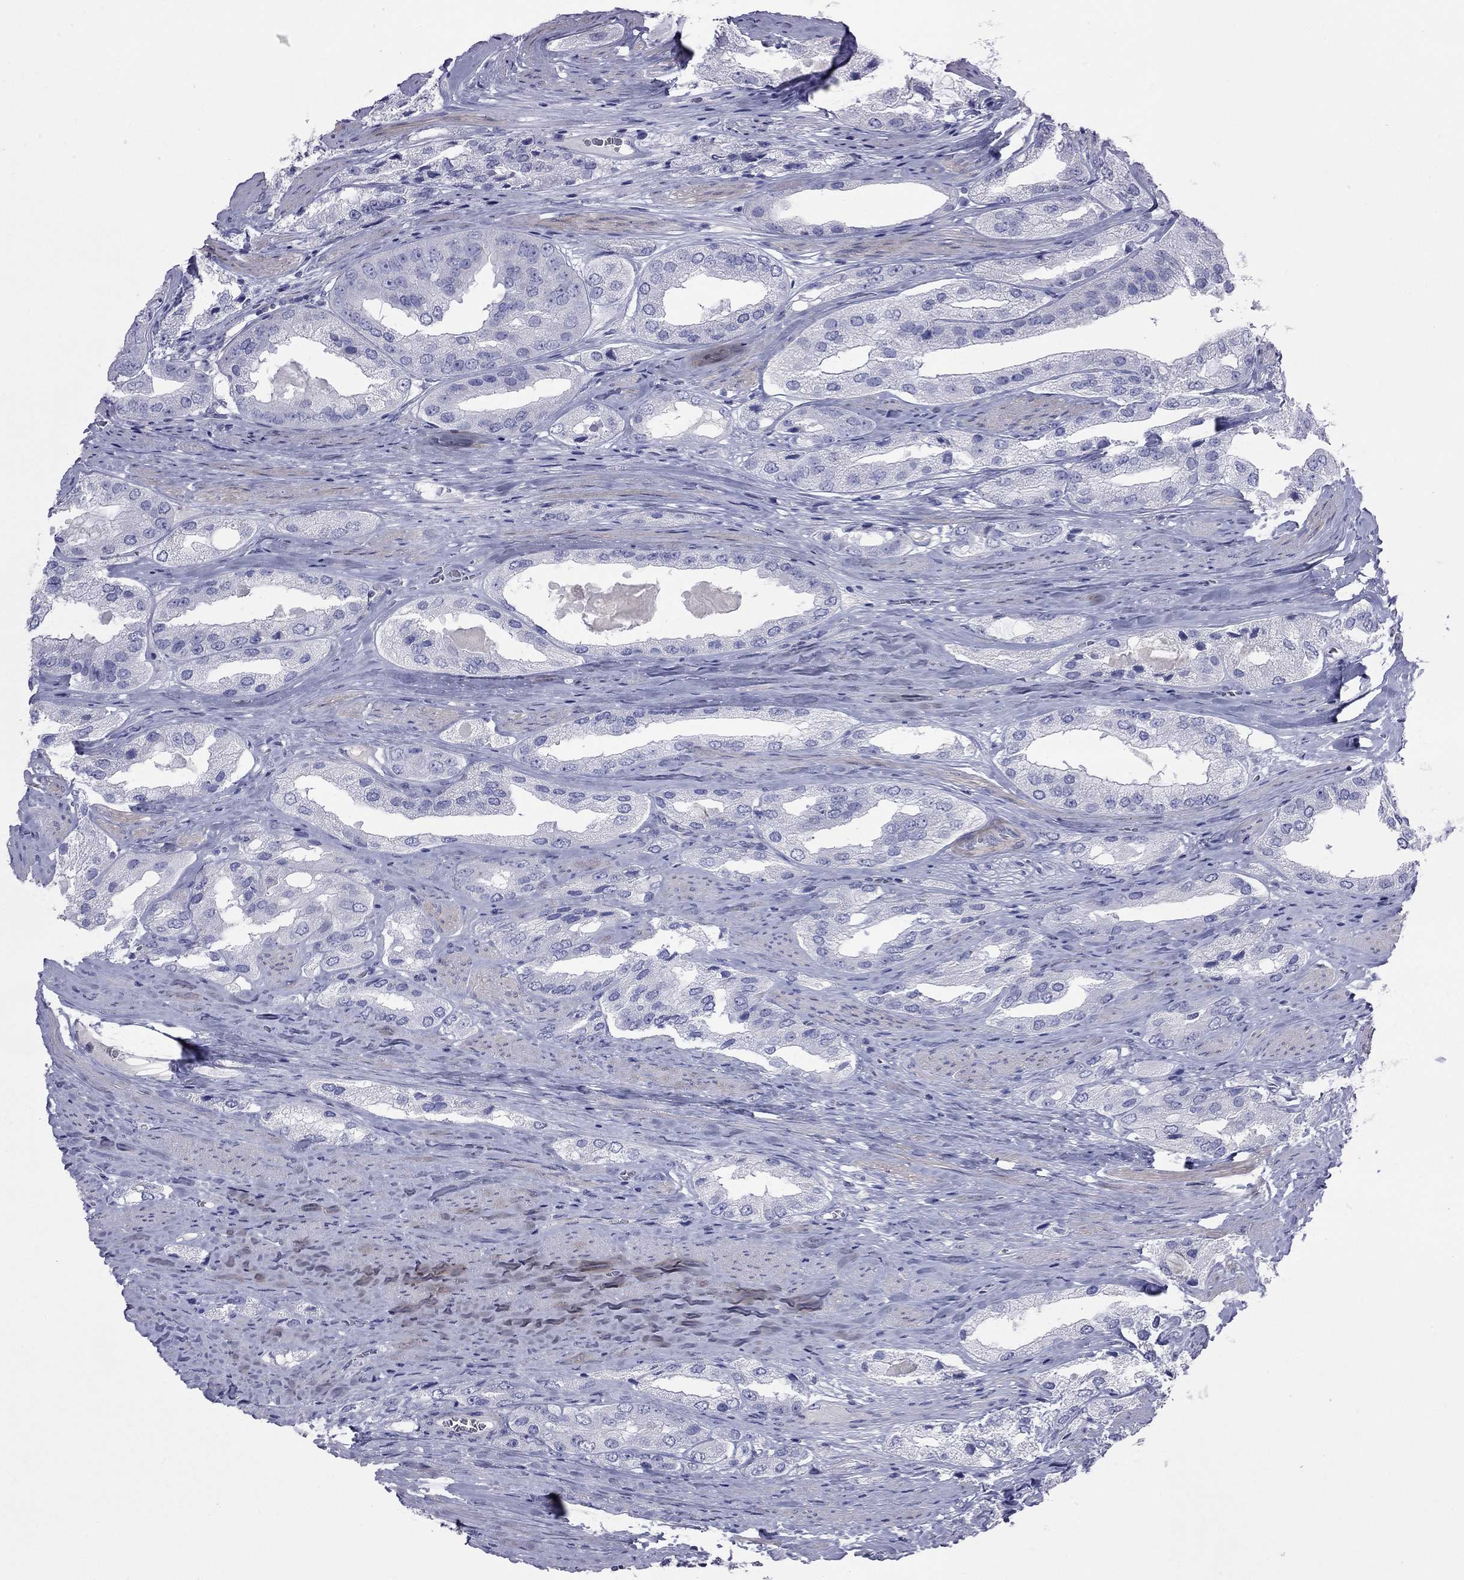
{"staining": {"intensity": "negative", "quantity": "none", "location": "none"}, "tissue": "prostate cancer", "cell_type": "Tumor cells", "image_type": "cancer", "snomed": [{"axis": "morphology", "description": "Adenocarcinoma, Low grade"}, {"axis": "topography", "description": "Prostate"}], "caption": "IHC photomicrograph of neoplastic tissue: human adenocarcinoma (low-grade) (prostate) stained with DAB reveals no significant protein staining in tumor cells.", "gene": "ACTL7B", "patient": {"sex": "male", "age": 69}}